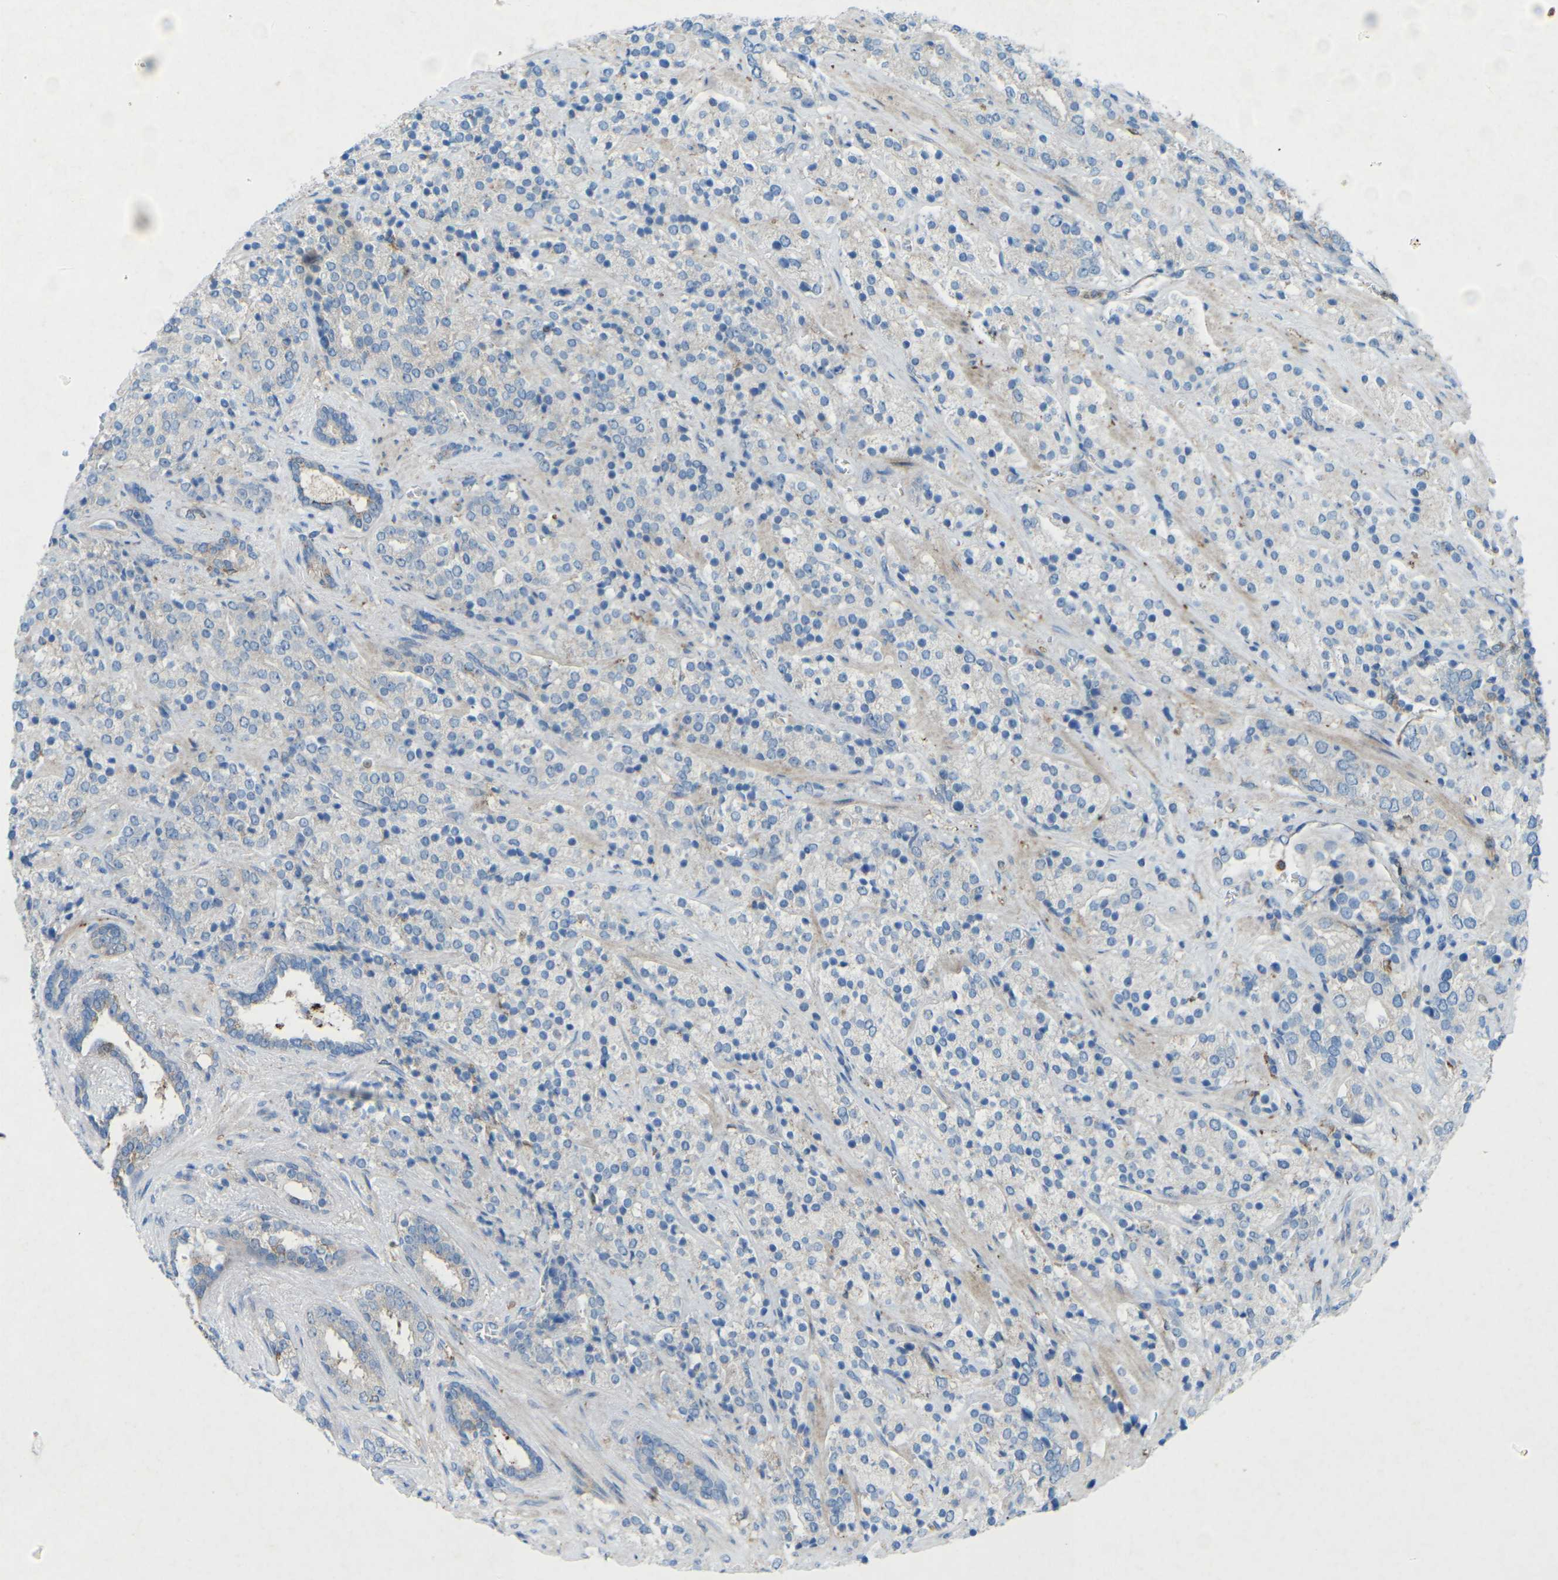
{"staining": {"intensity": "negative", "quantity": "none", "location": "none"}, "tissue": "prostate cancer", "cell_type": "Tumor cells", "image_type": "cancer", "snomed": [{"axis": "morphology", "description": "Adenocarcinoma, High grade"}, {"axis": "topography", "description": "Prostate"}], "caption": "Histopathology image shows no significant protein staining in tumor cells of prostate high-grade adenocarcinoma.", "gene": "STK11", "patient": {"sex": "male", "age": 71}}